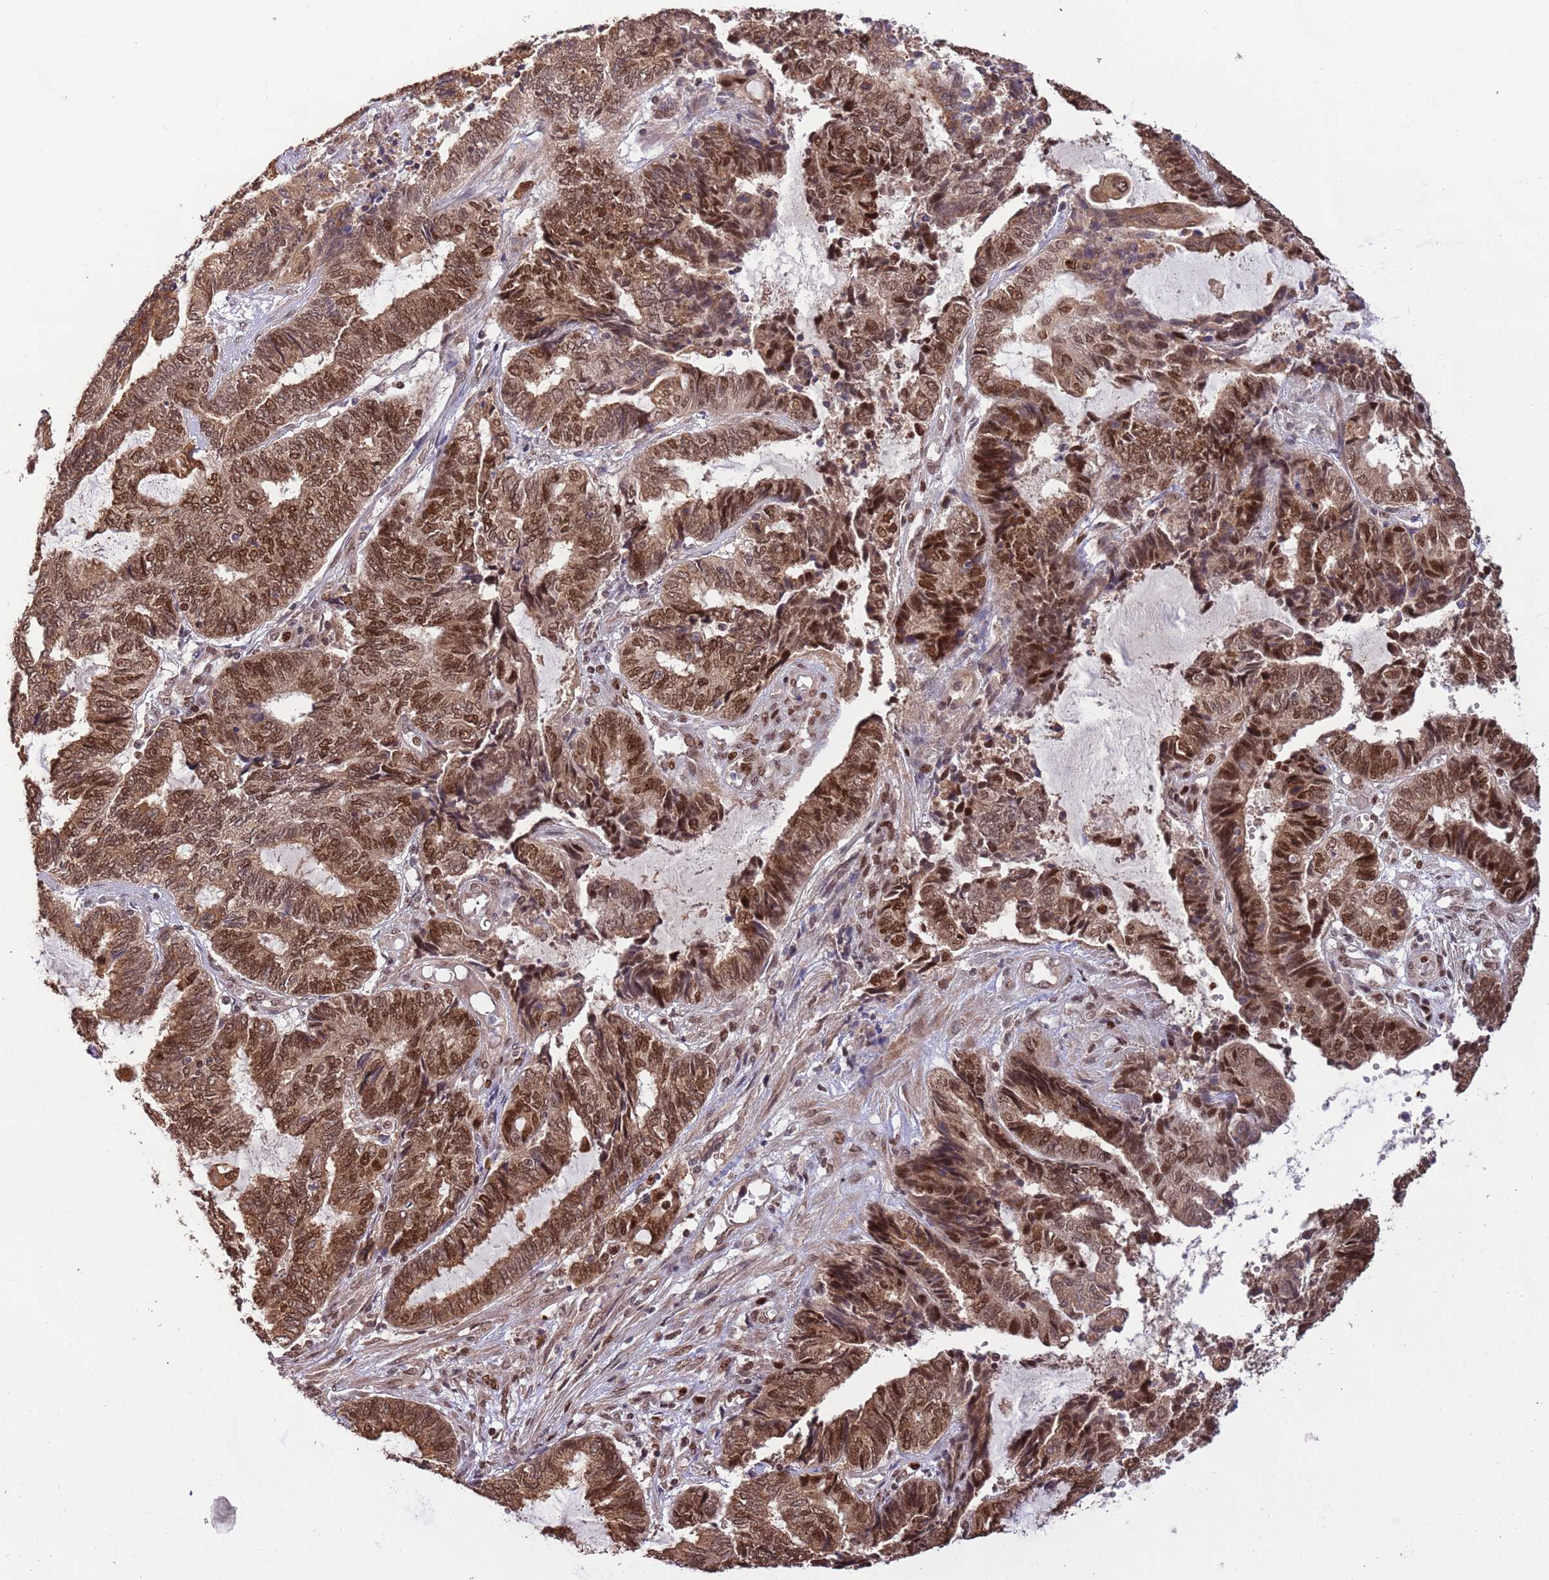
{"staining": {"intensity": "strong", "quantity": ">75%", "location": "cytoplasmic/membranous,nuclear"}, "tissue": "endometrial cancer", "cell_type": "Tumor cells", "image_type": "cancer", "snomed": [{"axis": "morphology", "description": "Adenocarcinoma, NOS"}, {"axis": "topography", "description": "Uterus"}, {"axis": "topography", "description": "Endometrium"}], "caption": "The immunohistochemical stain shows strong cytoplasmic/membranous and nuclear positivity in tumor cells of endometrial cancer (adenocarcinoma) tissue.", "gene": "RIF1", "patient": {"sex": "female", "age": 70}}